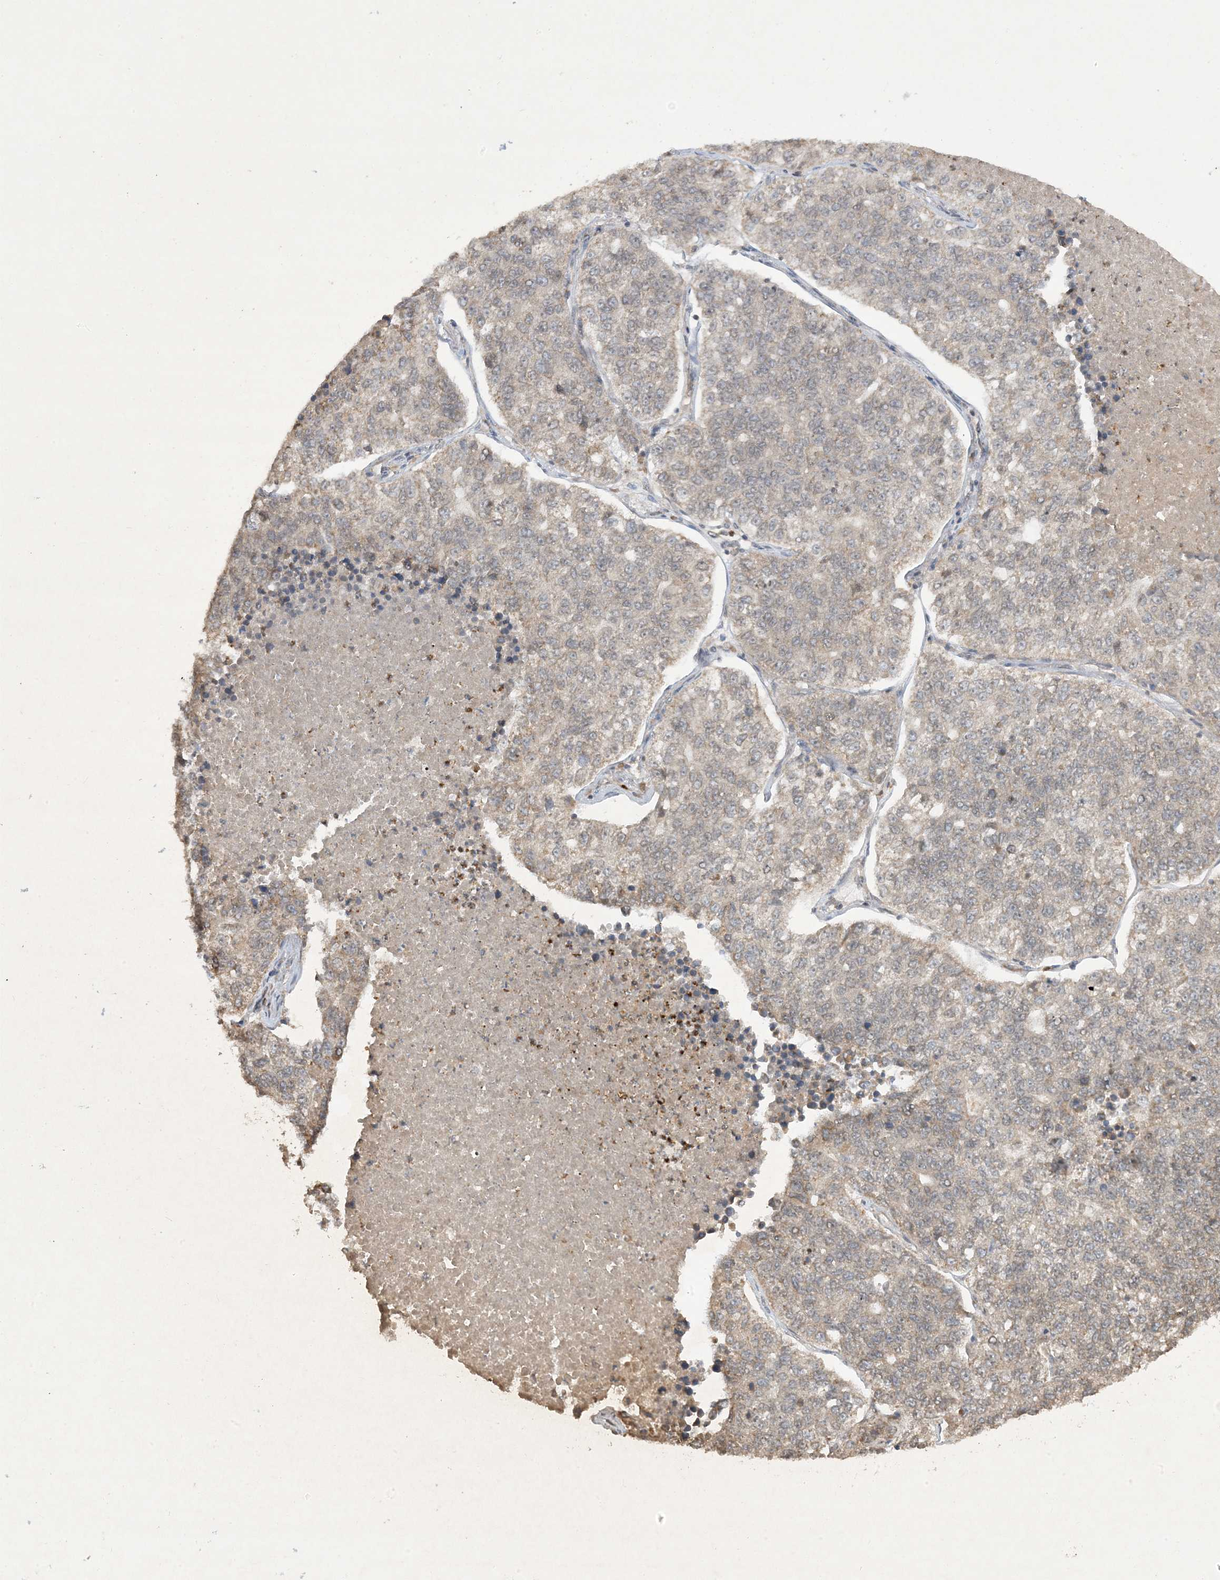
{"staining": {"intensity": "weak", "quantity": "25%-75%", "location": "cytoplasmic/membranous"}, "tissue": "lung cancer", "cell_type": "Tumor cells", "image_type": "cancer", "snomed": [{"axis": "morphology", "description": "Adenocarcinoma, NOS"}, {"axis": "topography", "description": "Lung"}], "caption": "Immunohistochemistry (IHC) histopathology image of neoplastic tissue: lung adenocarcinoma stained using immunohistochemistry (IHC) shows low levels of weak protein expression localized specifically in the cytoplasmic/membranous of tumor cells, appearing as a cytoplasmic/membranous brown color.", "gene": "ZNF213", "patient": {"sex": "male", "age": 49}}